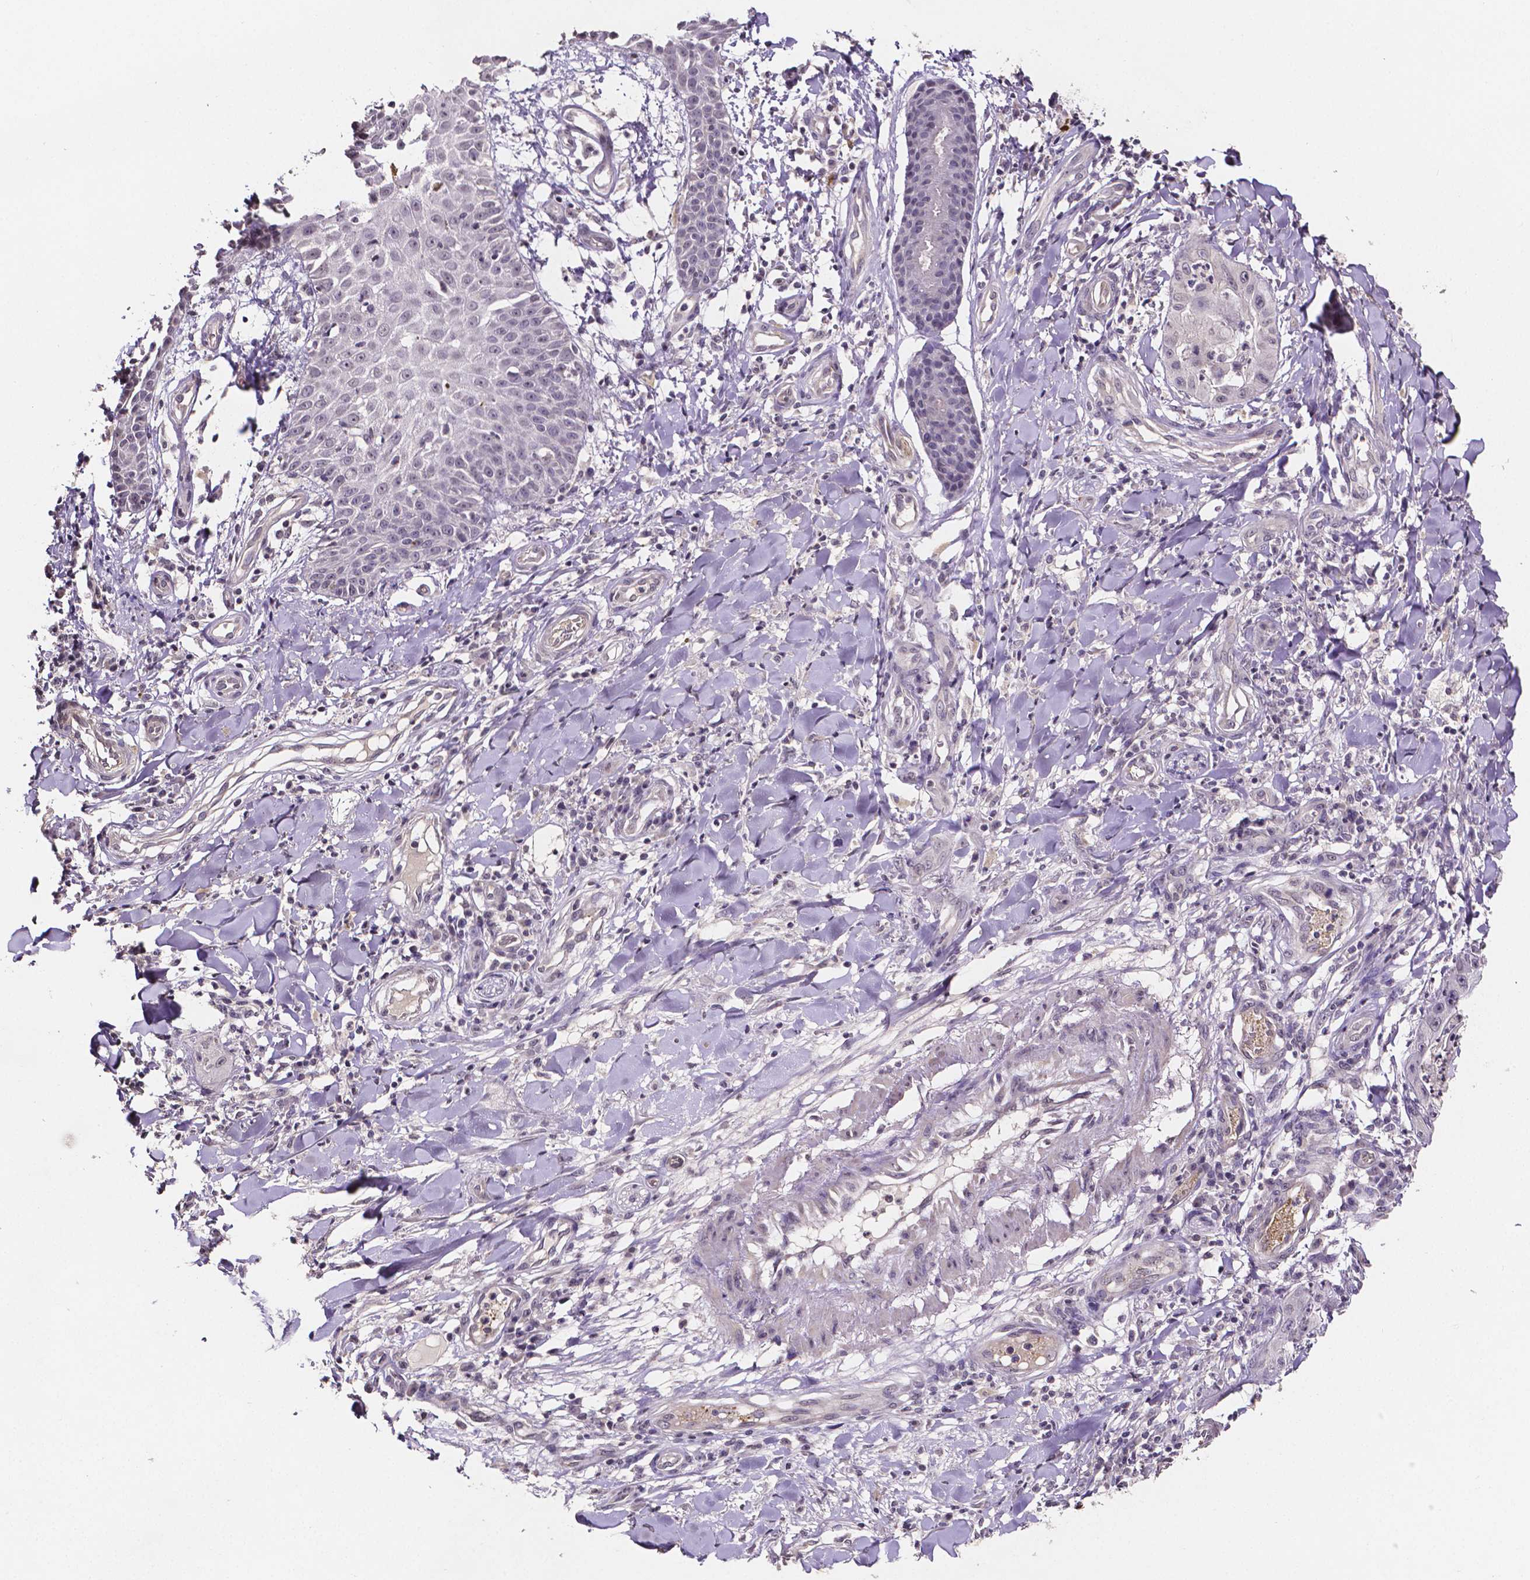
{"staining": {"intensity": "negative", "quantity": "none", "location": "none"}, "tissue": "skin cancer", "cell_type": "Tumor cells", "image_type": "cancer", "snomed": [{"axis": "morphology", "description": "Squamous cell carcinoma, NOS"}, {"axis": "topography", "description": "Skin"}], "caption": "Tumor cells are negative for protein expression in human skin cancer (squamous cell carcinoma).", "gene": "NRGN", "patient": {"sex": "male", "age": 70}}